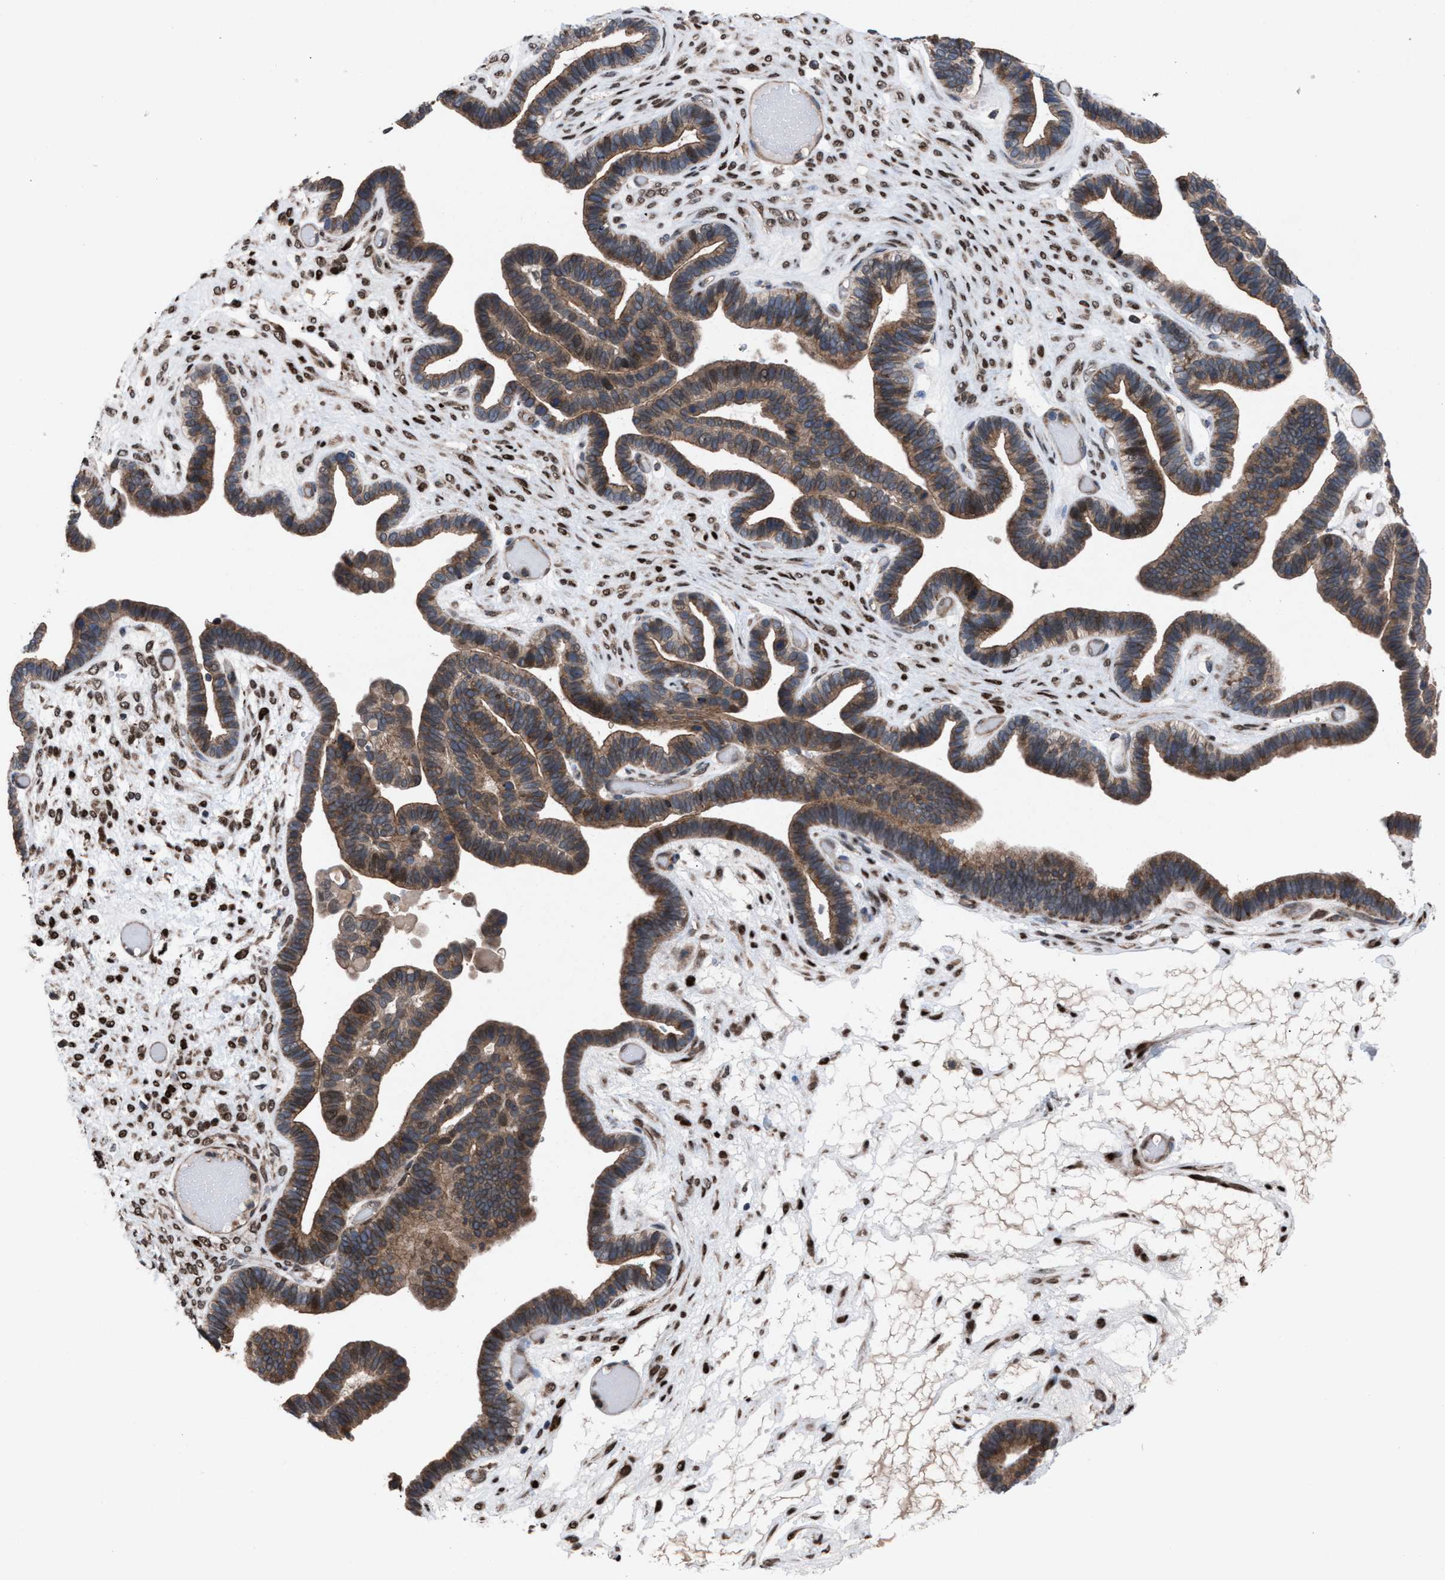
{"staining": {"intensity": "moderate", "quantity": ">75%", "location": "cytoplasmic/membranous"}, "tissue": "ovarian cancer", "cell_type": "Tumor cells", "image_type": "cancer", "snomed": [{"axis": "morphology", "description": "Cystadenocarcinoma, serous, NOS"}, {"axis": "topography", "description": "Ovary"}], "caption": "Protein expression by immunohistochemistry demonstrates moderate cytoplasmic/membranous expression in about >75% of tumor cells in serous cystadenocarcinoma (ovarian). The staining was performed using DAB, with brown indicating positive protein expression. Nuclei are stained blue with hematoxylin.", "gene": "TP53BP2", "patient": {"sex": "female", "age": 56}}